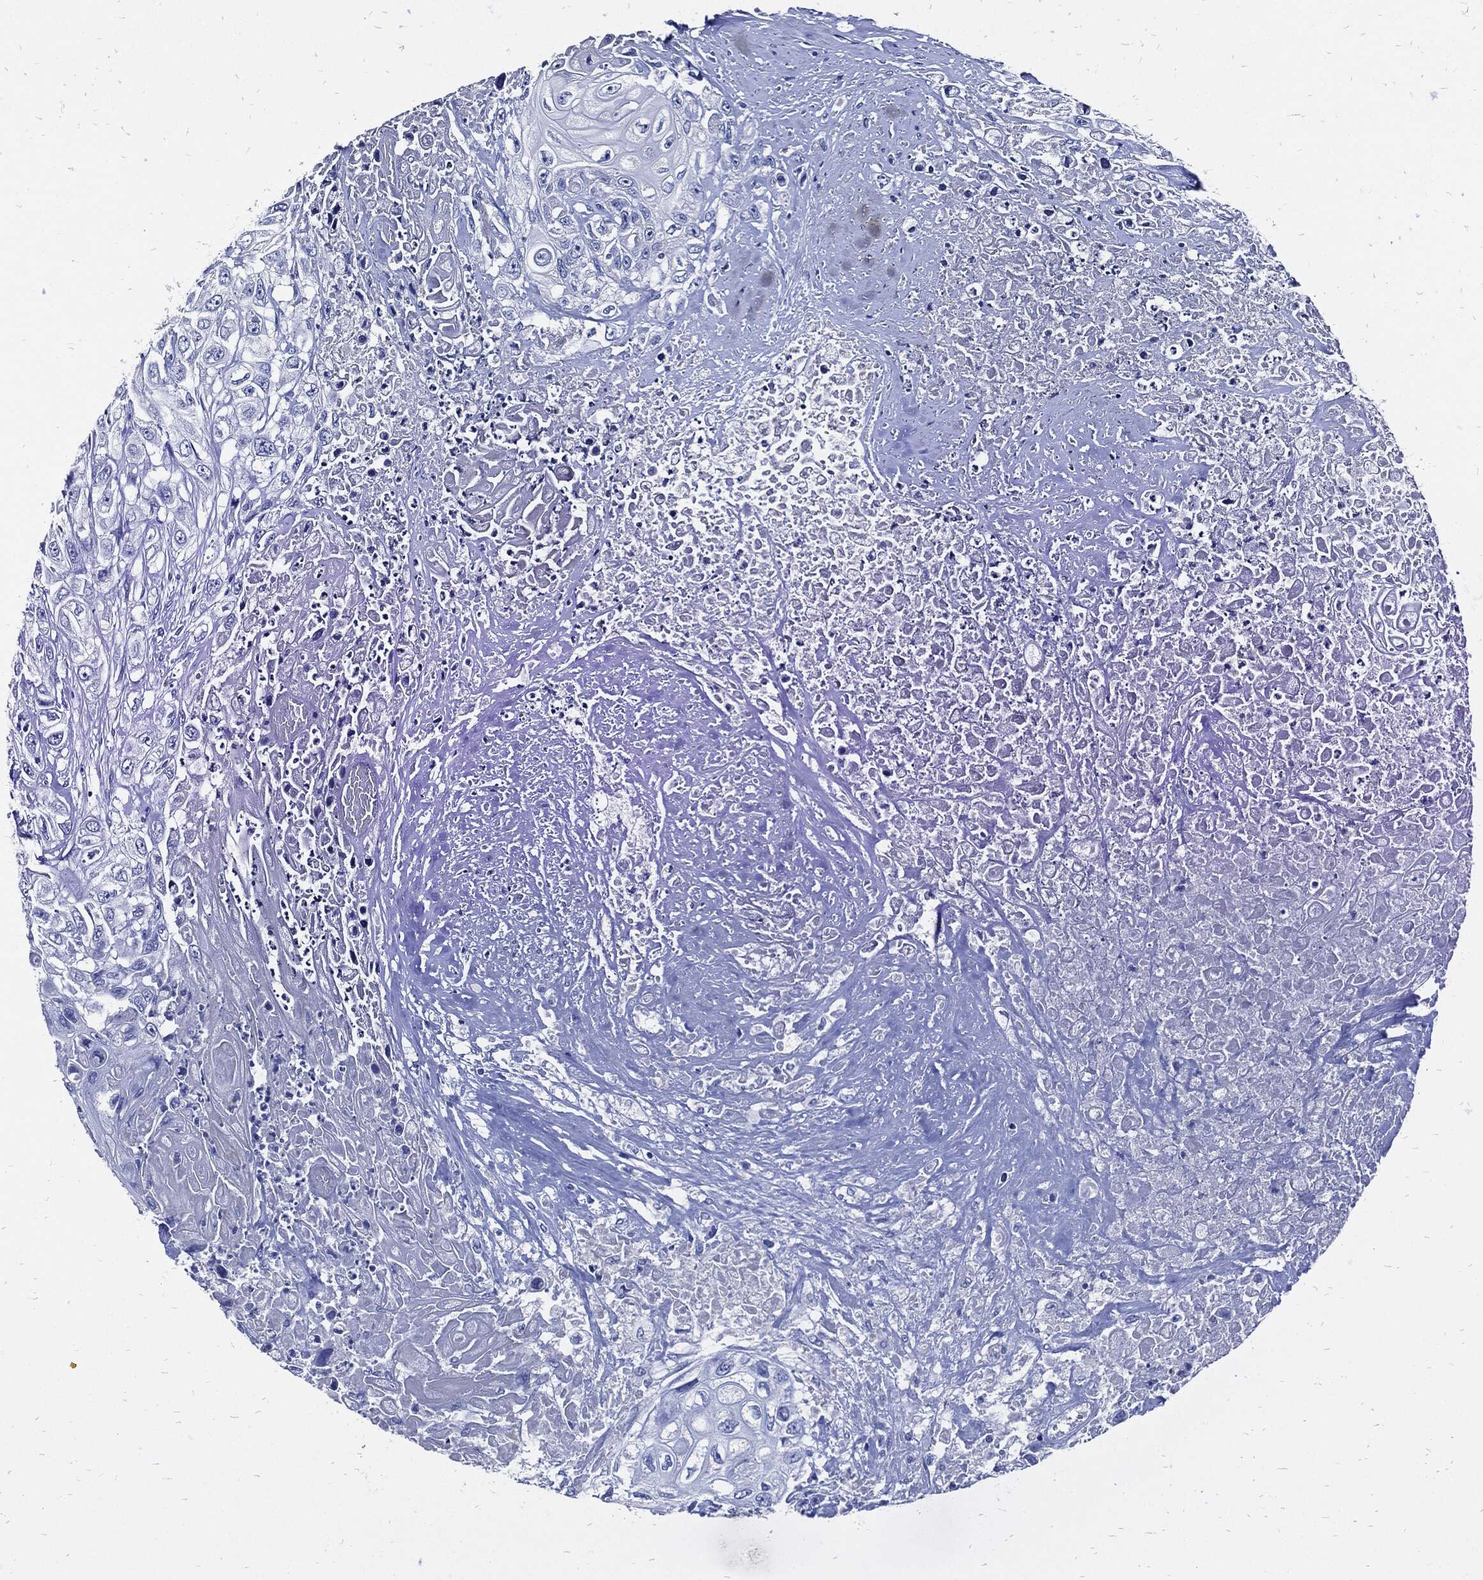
{"staining": {"intensity": "negative", "quantity": "none", "location": "none"}, "tissue": "urothelial cancer", "cell_type": "Tumor cells", "image_type": "cancer", "snomed": [{"axis": "morphology", "description": "Urothelial carcinoma, High grade"}, {"axis": "topography", "description": "Urinary bladder"}], "caption": "IHC image of neoplastic tissue: urothelial cancer stained with DAB (3,3'-diaminobenzidine) reveals no significant protein staining in tumor cells.", "gene": "FABP4", "patient": {"sex": "female", "age": 56}}